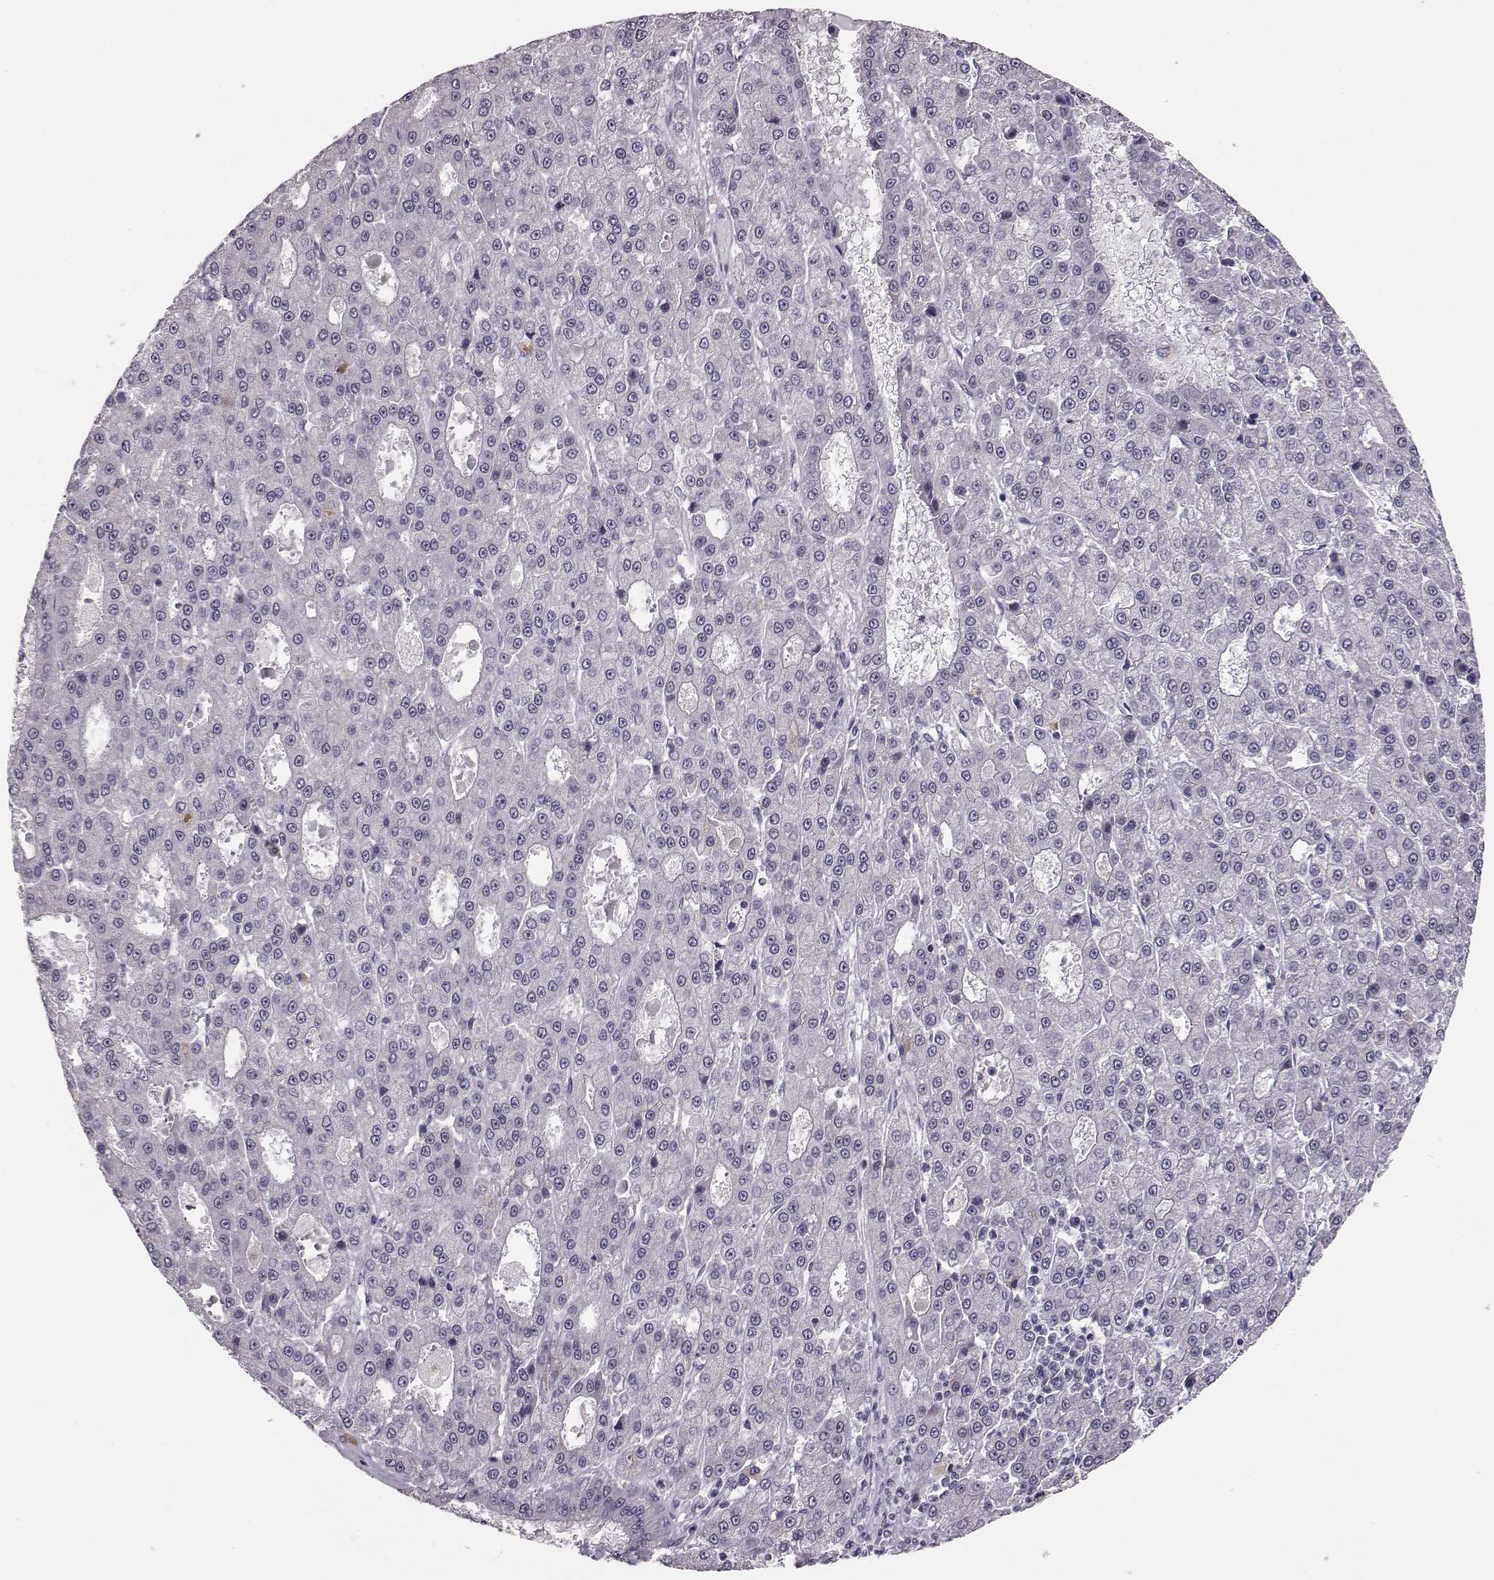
{"staining": {"intensity": "negative", "quantity": "none", "location": "none"}, "tissue": "liver cancer", "cell_type": "Tumor cells", "image_type": "cancer", "snomed": [{"axis": "morphology", "description": "Carcinoma, Hepatocellular, NOS"}, {"axis": "topography", "description": "Liver"}], "caption": "Hepatocellular carcinoma (liver) stained for a protein using immunohistochemistry displays no positivity tumor cells.", "gene": "C10orf62", "patient": {"sex": "male", "age": 70}}